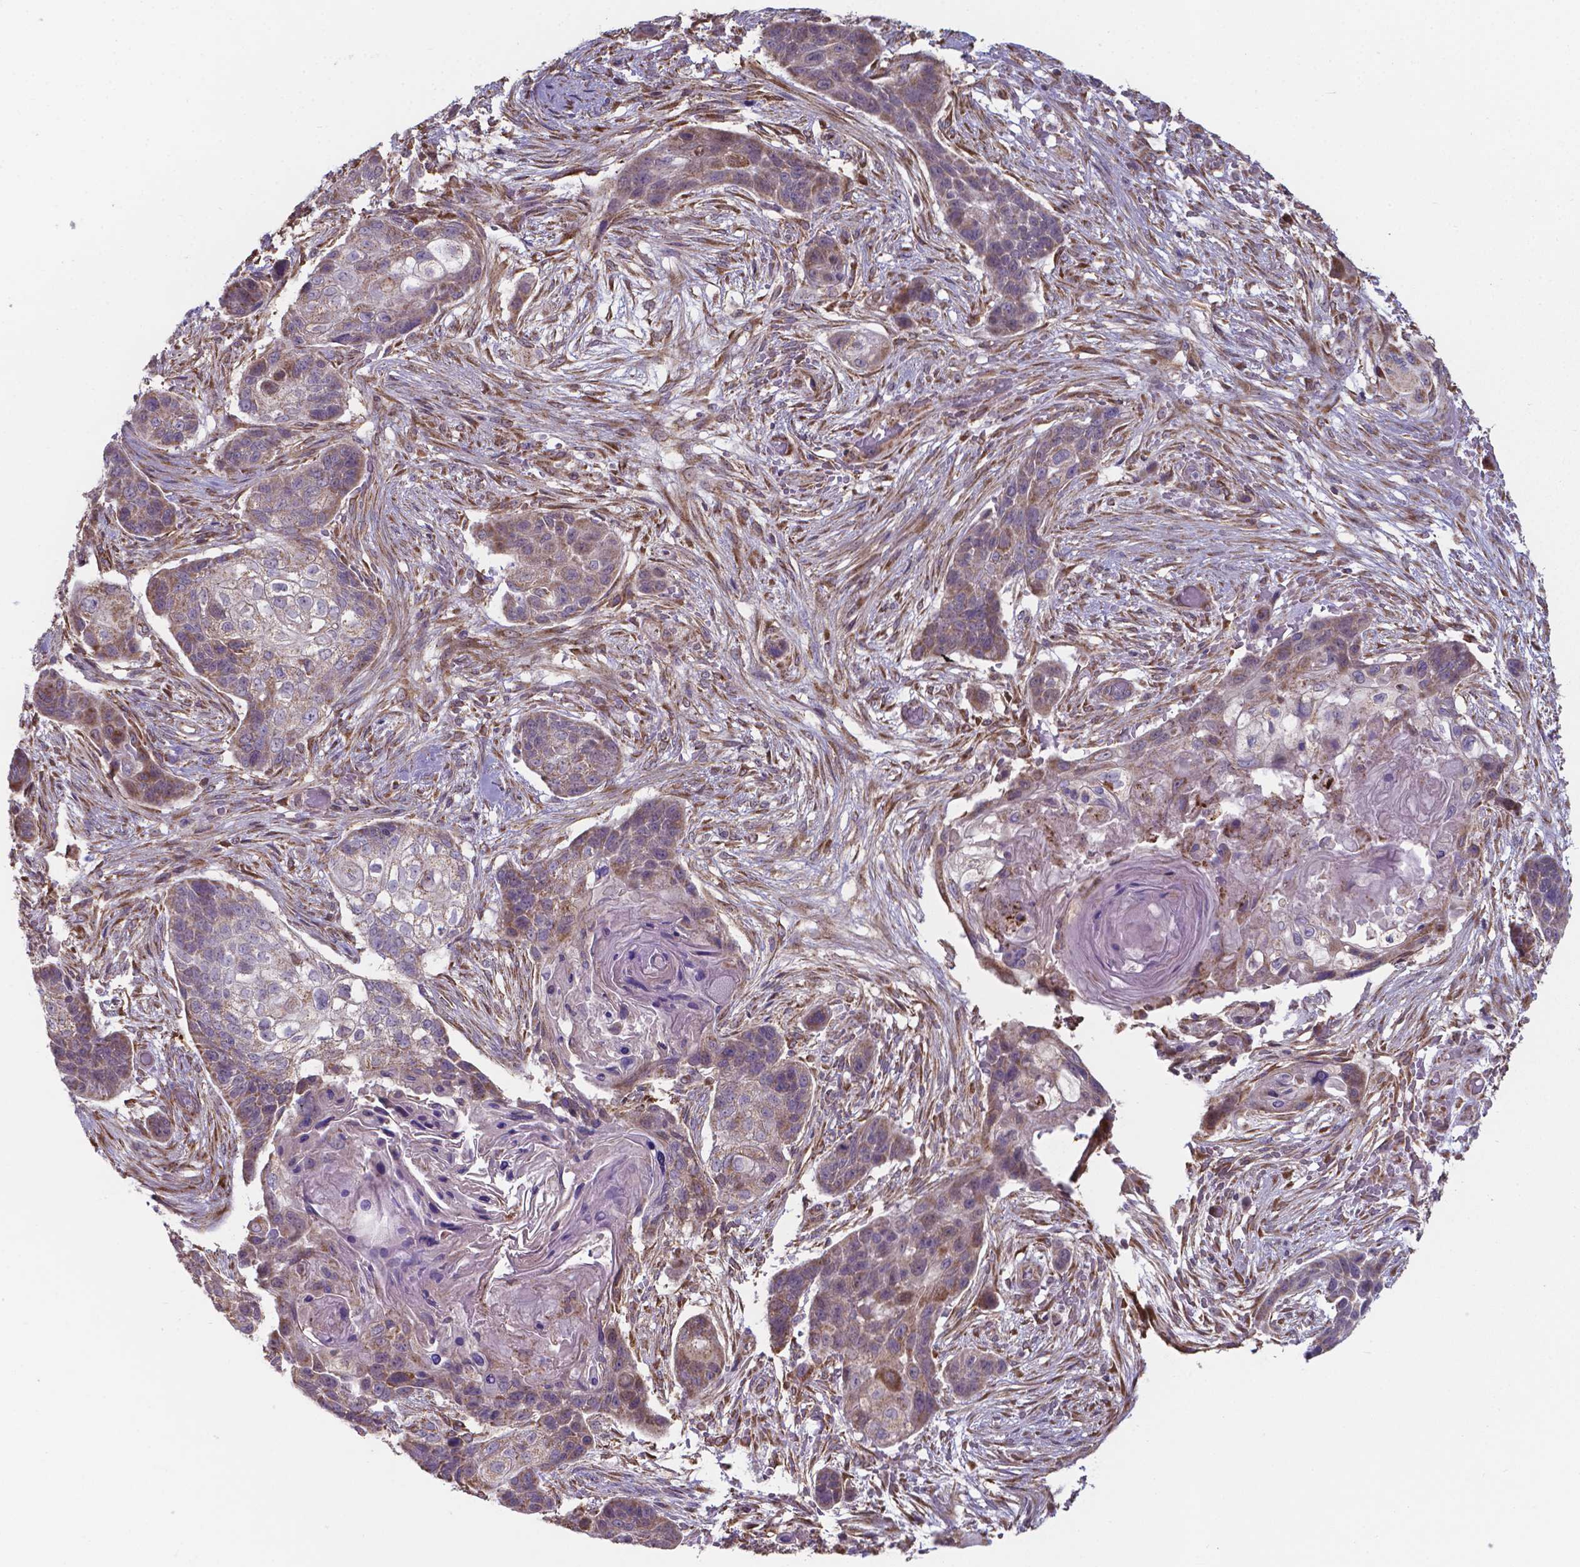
{"staining": {"intensity": "weak", "quantity": "25%-75%", "location": "cytoplasmic/membranous"}, "tissue": "lung cancer", "cell_type": "Tumor cells", "image_type": "cancer", "snomed": [{"axis": "morphology", "description": "Squamous cell carcinoma, NOS"}, {"axis": "topography", "description": "Lung"}], "caption": "Protein expression analysis of human lung squamous cell carcinoma reveals weak cytoplasmic/membranous expression in approximately 25%-75% of tumor cells.", "gene": "FAM114A1", "patient": {"sex": "male", "age": 69}}